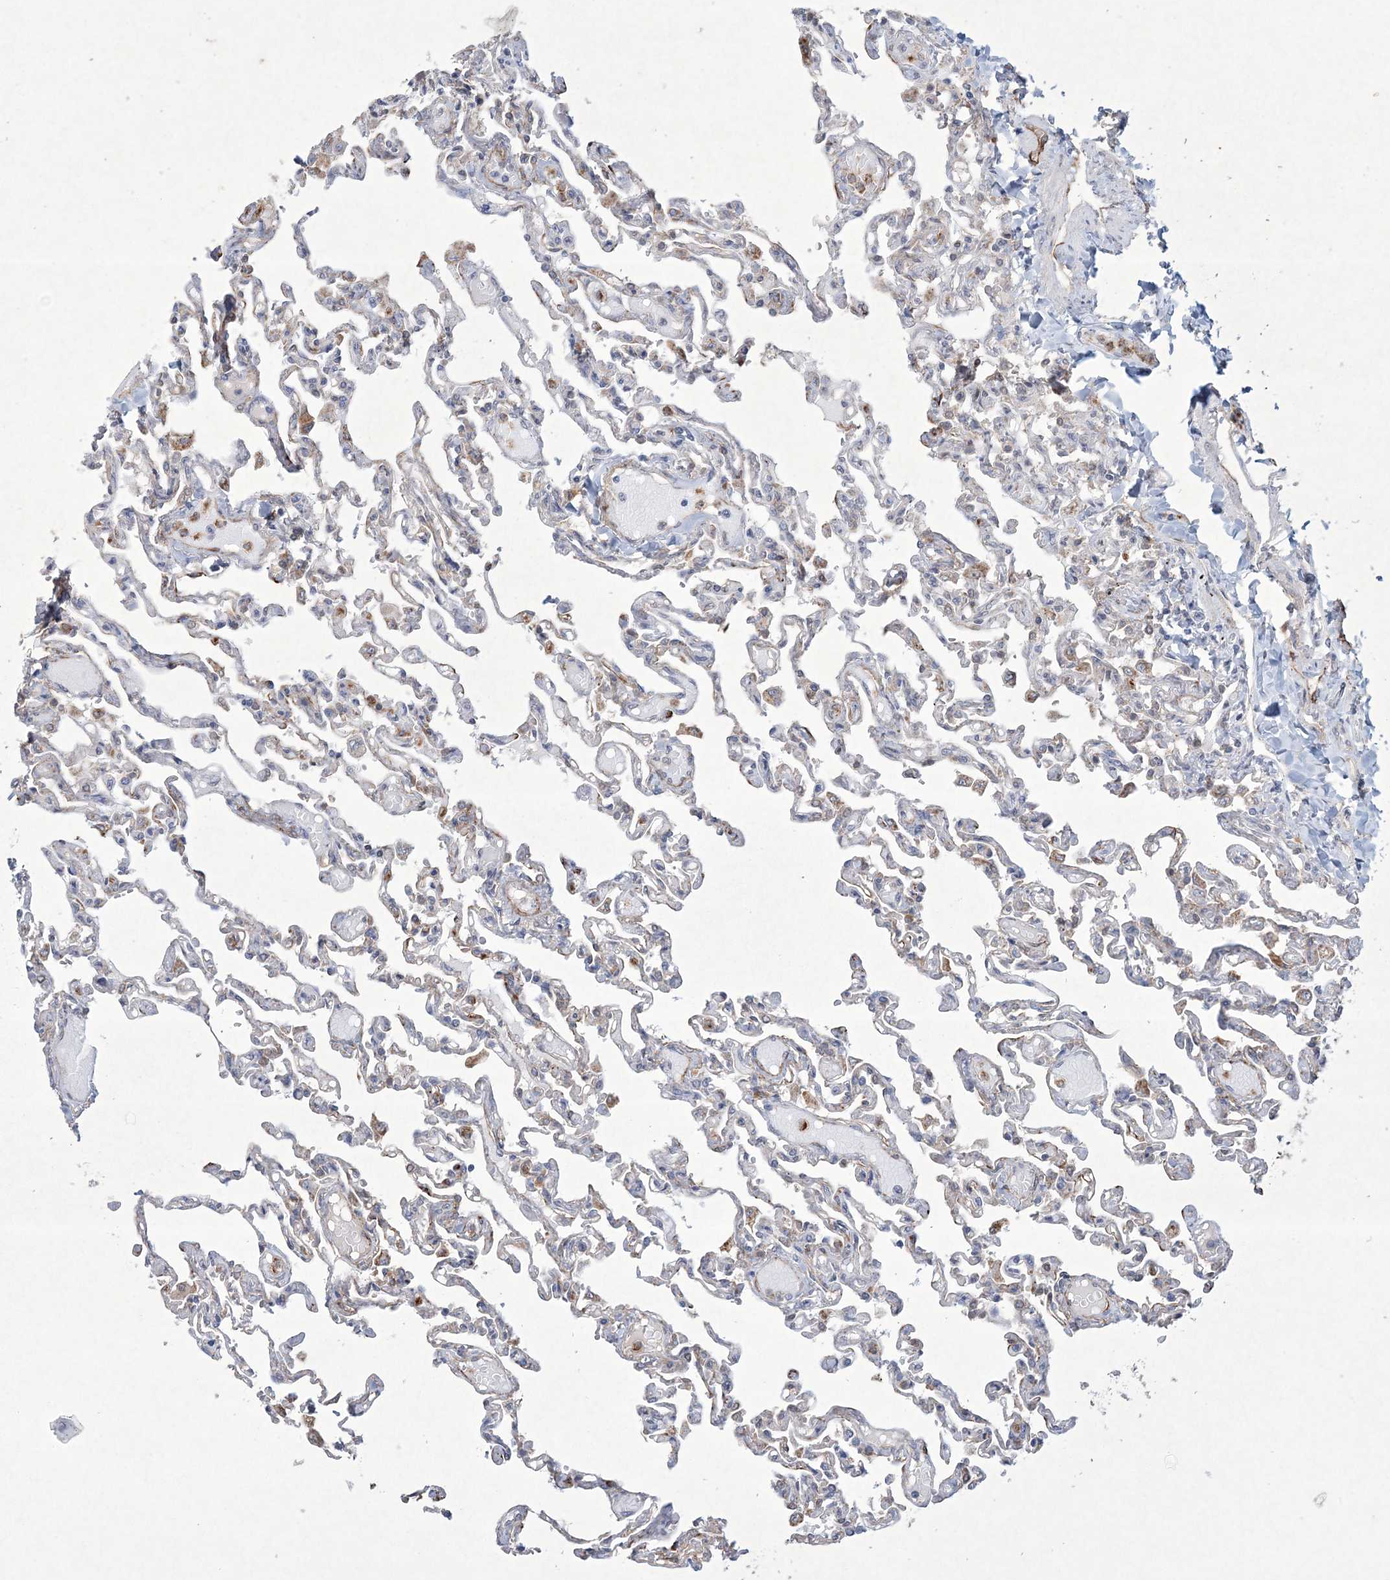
{"staining": {"intensity": "weak", "quantity": "<25%", "location": "cytoplasmic/membranous"}, "tissue": "lung", "cell_type": "Alveolar cells", "image_type": "normal", "snomed": [{"axis": "morphology", "description": "Normal tissue, NOS"}, {"axis": "topography", "description": "Lung"}], "caption": "This is an immunohistochemistry micrograph of benign lung. There is no positivity in alveolar cells.", "gene": "DPCD", "patient": {"sex": "male", "age": 21}}